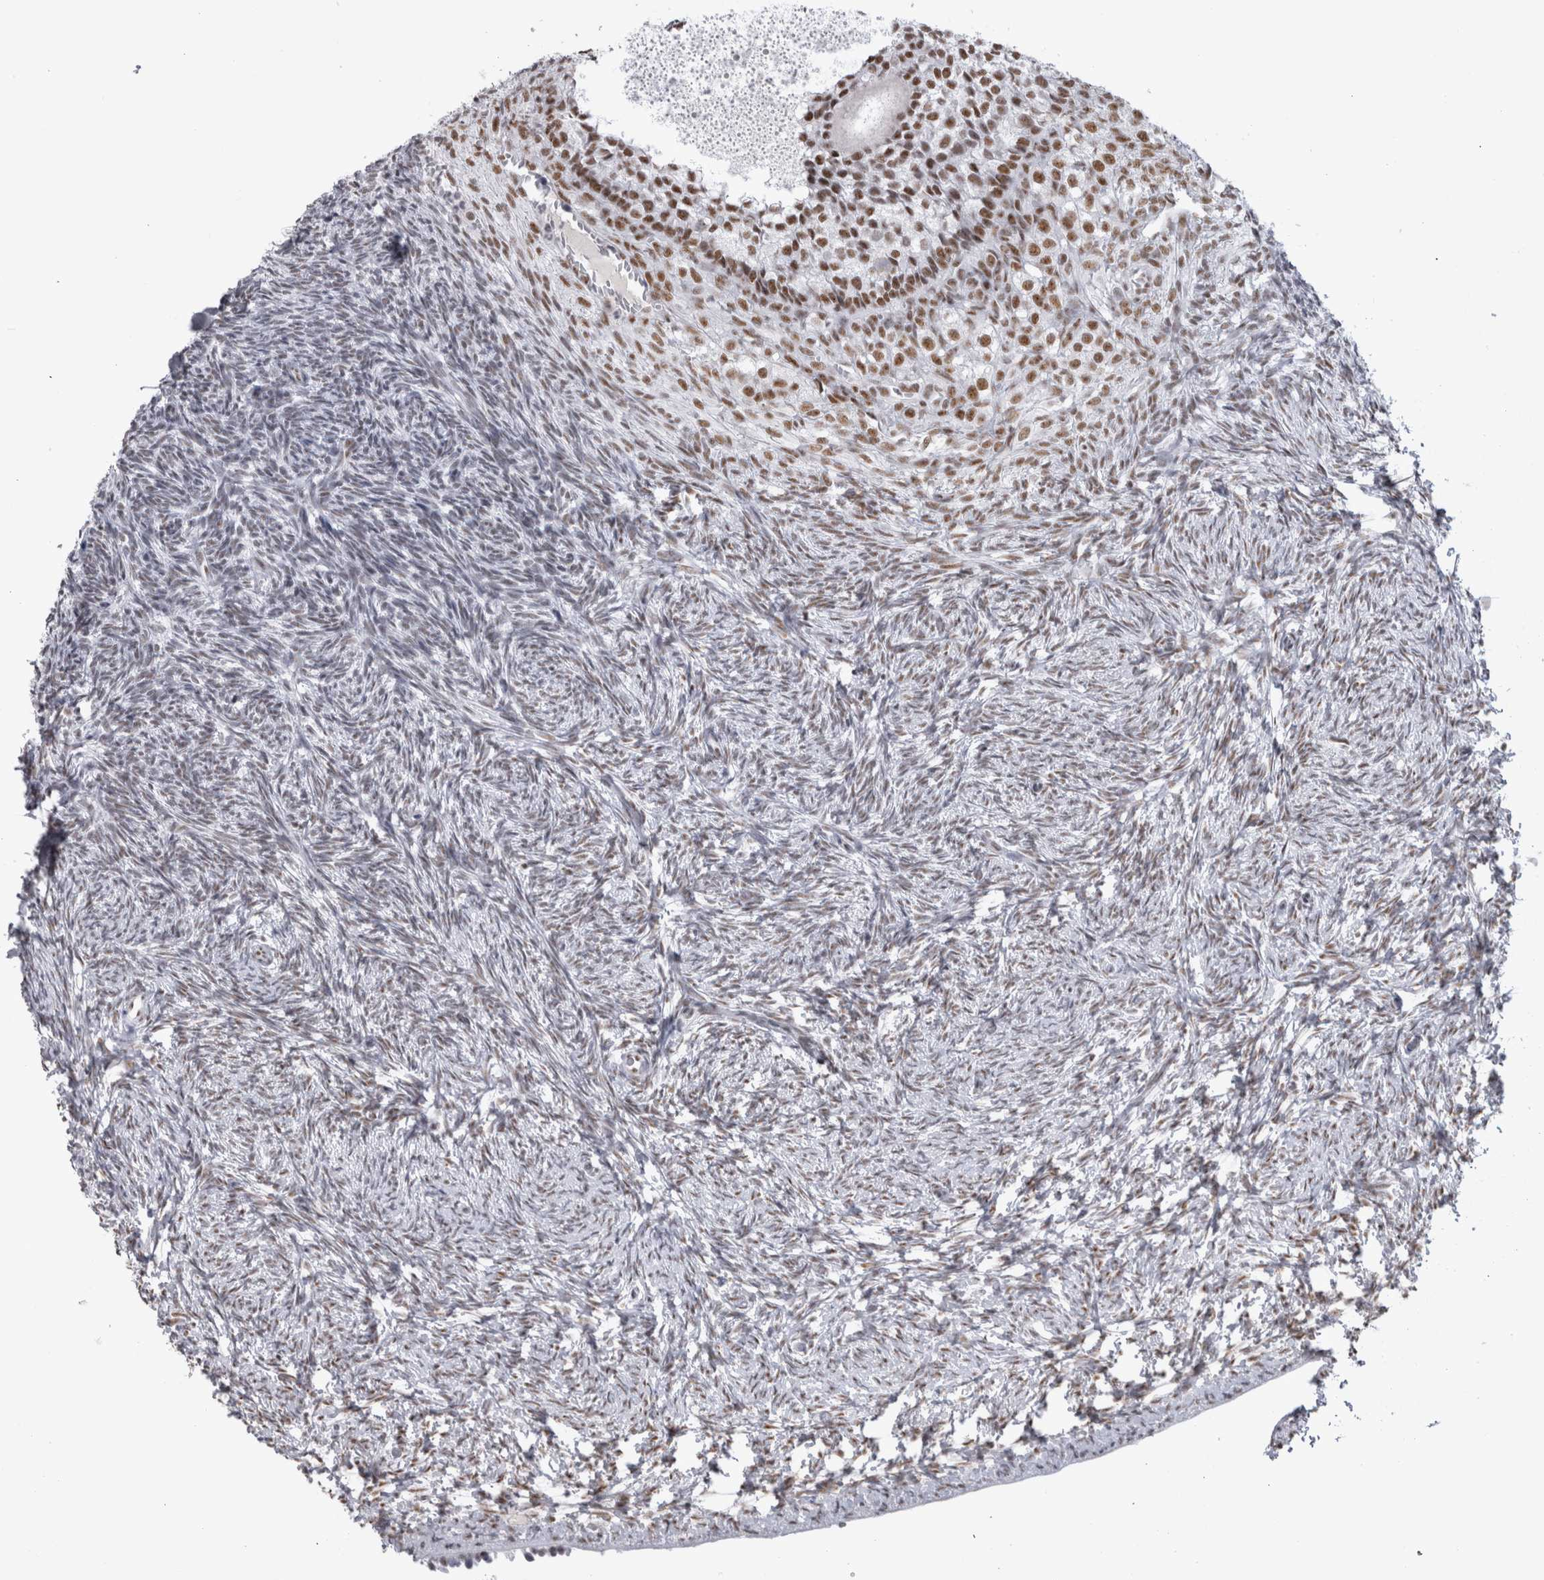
{"staining": {"intensity": "weak", "quantity": "25%-75%", "location": "cytoplasmic/membranous"}, "tissue": "ovary", "cell_type": "Follicle cells", "image_type": "normal", "snomed": [{"axis": "morphology", "description": "Normal tissue, NOS"}, {"axis": "topography", "description": "Ovary"}], "caption": "IHC histopathology image of benign human ovary stained for a protein (brown), which shows low levels of weak cytoplasmic/membranous positivity in approximately 25%-75% of follicle cells.", "gene": "API5", "patient": {"sex": "female", "age": 34}}